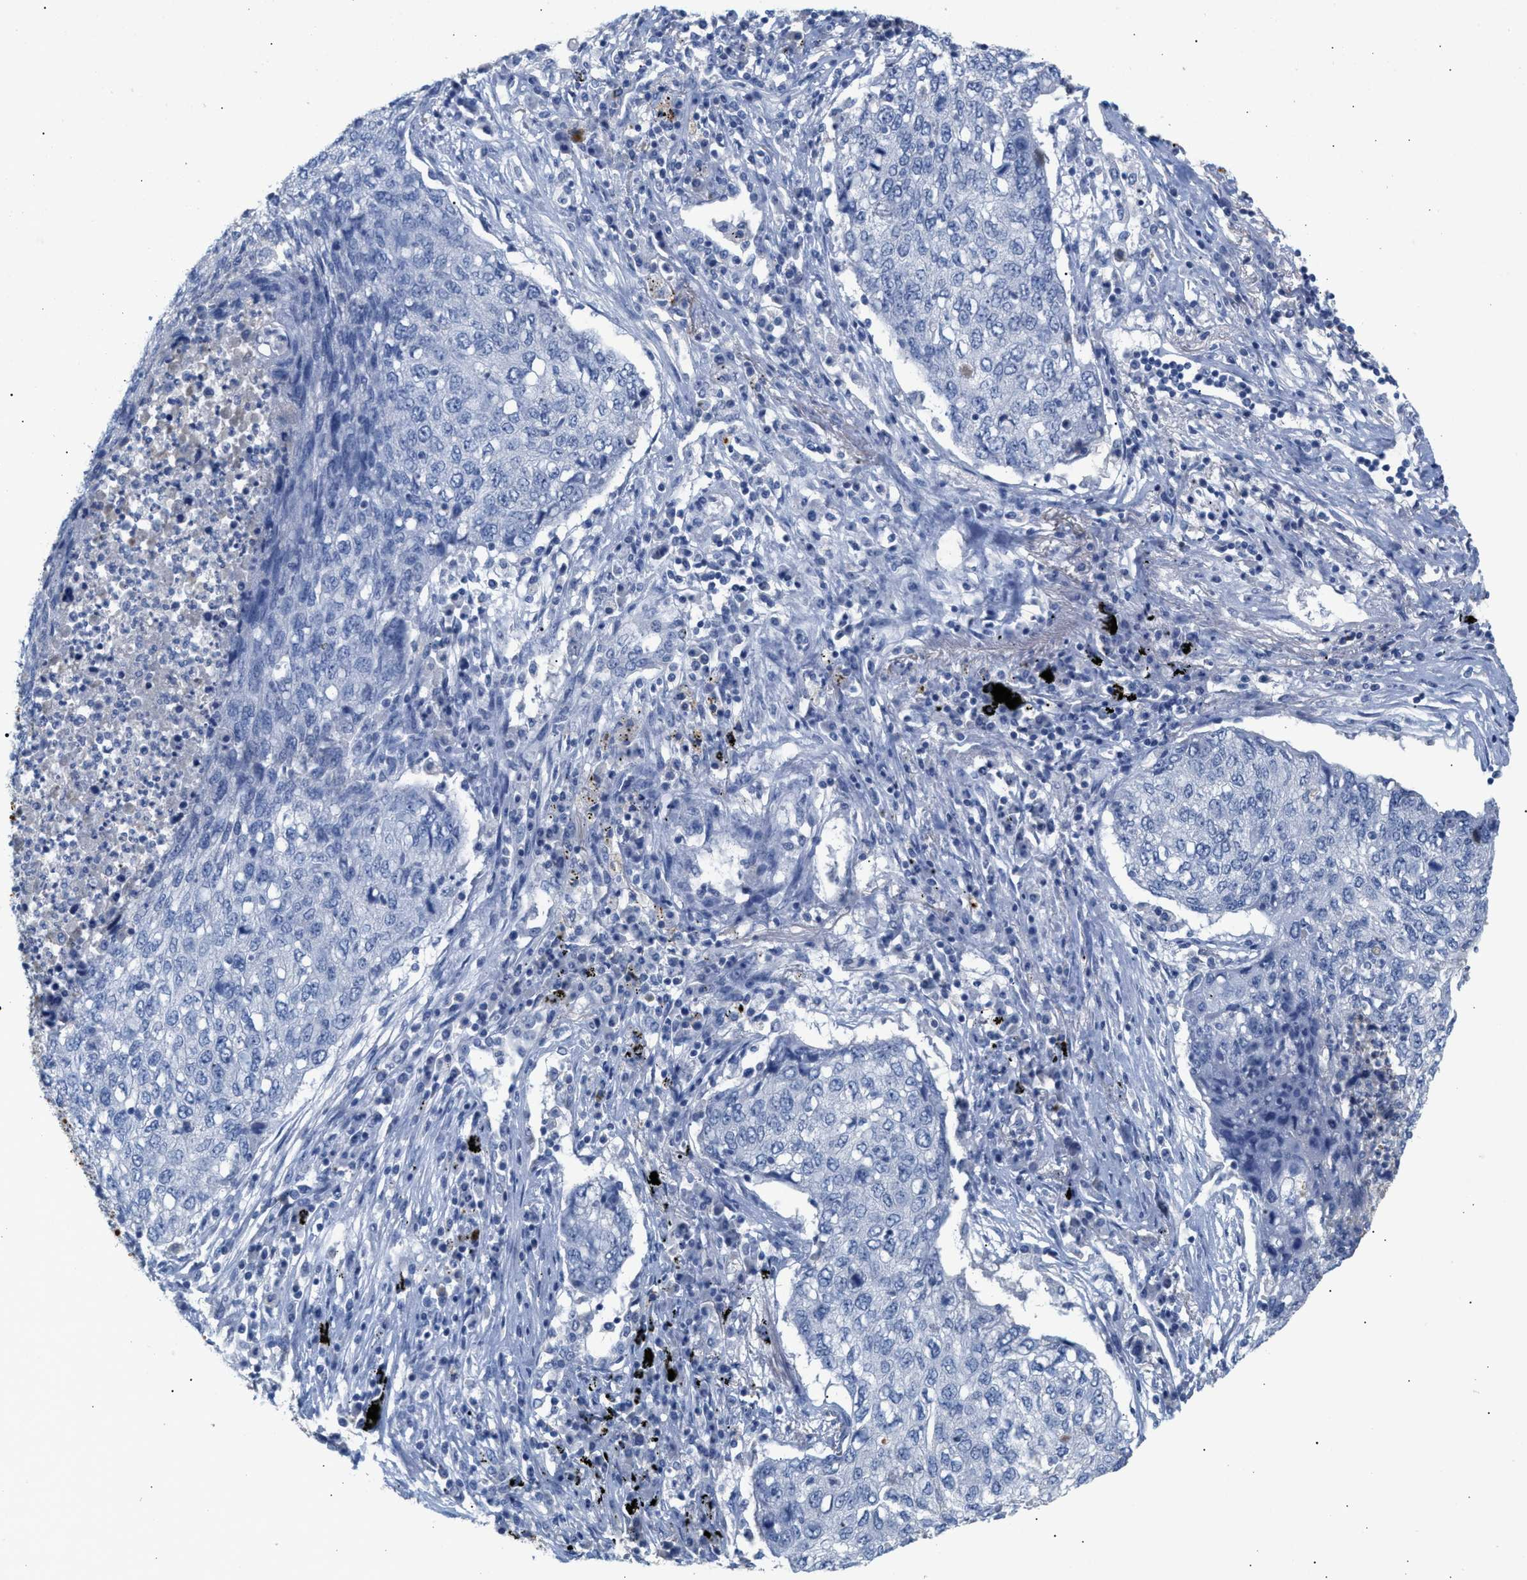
{"staining": {"intensity": "negative", "quantity": "none", "location": "none"}, "tissue": "lung cancer", "cell_type": "Tumor cells", "image_type": "cancer", "snomed": [{"axis": "morphology", "description": "Squamous cell carcinoma, NOS"}, {"axis": "topography", "description": "Lung"}], "caption": "A histopathology image of human lung squamous cell carcinoma is negative for staining in tumor cells.", "gene": "APOH", "patient": {"sex": "female", "age": 63}}